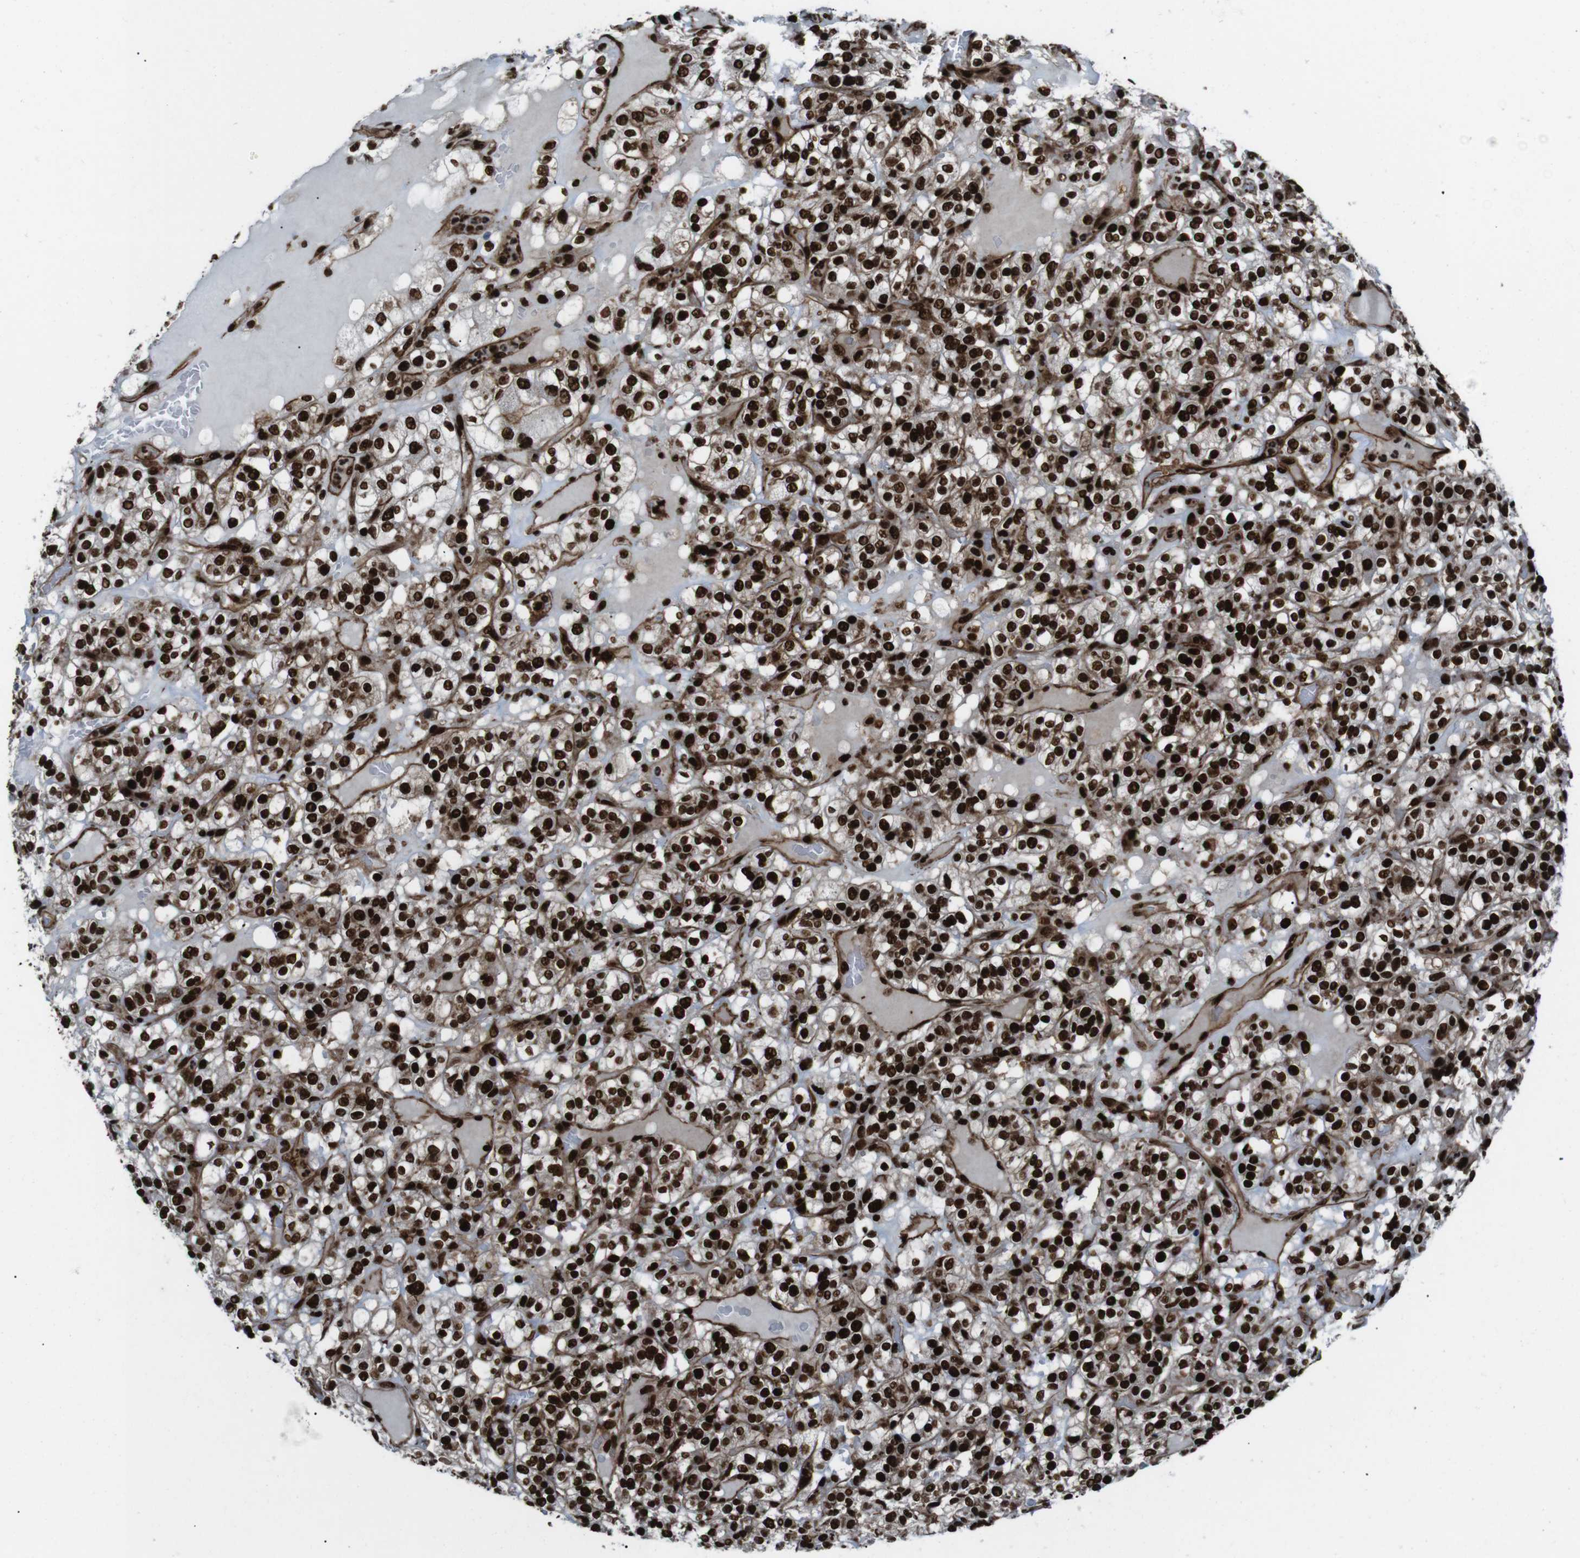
{"staining": {"intensity": "strong", "quantity": ">75%", "location": "cytoplasmic/membranous,nuclear"}, "tissue": "renal cancer", "cell_type": "Tumor cells", "image_type": "cancer", "snomed": [{"axis": "morphology", "description": "Normal tissue, NOS"}, {"axis": "morphology", "description": "Adenocarcinoma, NOS"}, {"axis": "topography", "description": "Kidney"}], "caption": "A brown stain highlights strong cytoplasmic/membranous and nuclear positivity of a protein in renal cancer (adenocarcinoma) tumor cells. (Brightfield microscopy of DAB IHC at high magnification).", "gene": "HNRNPU", "patient": {"sex": "female", "age": 72}}